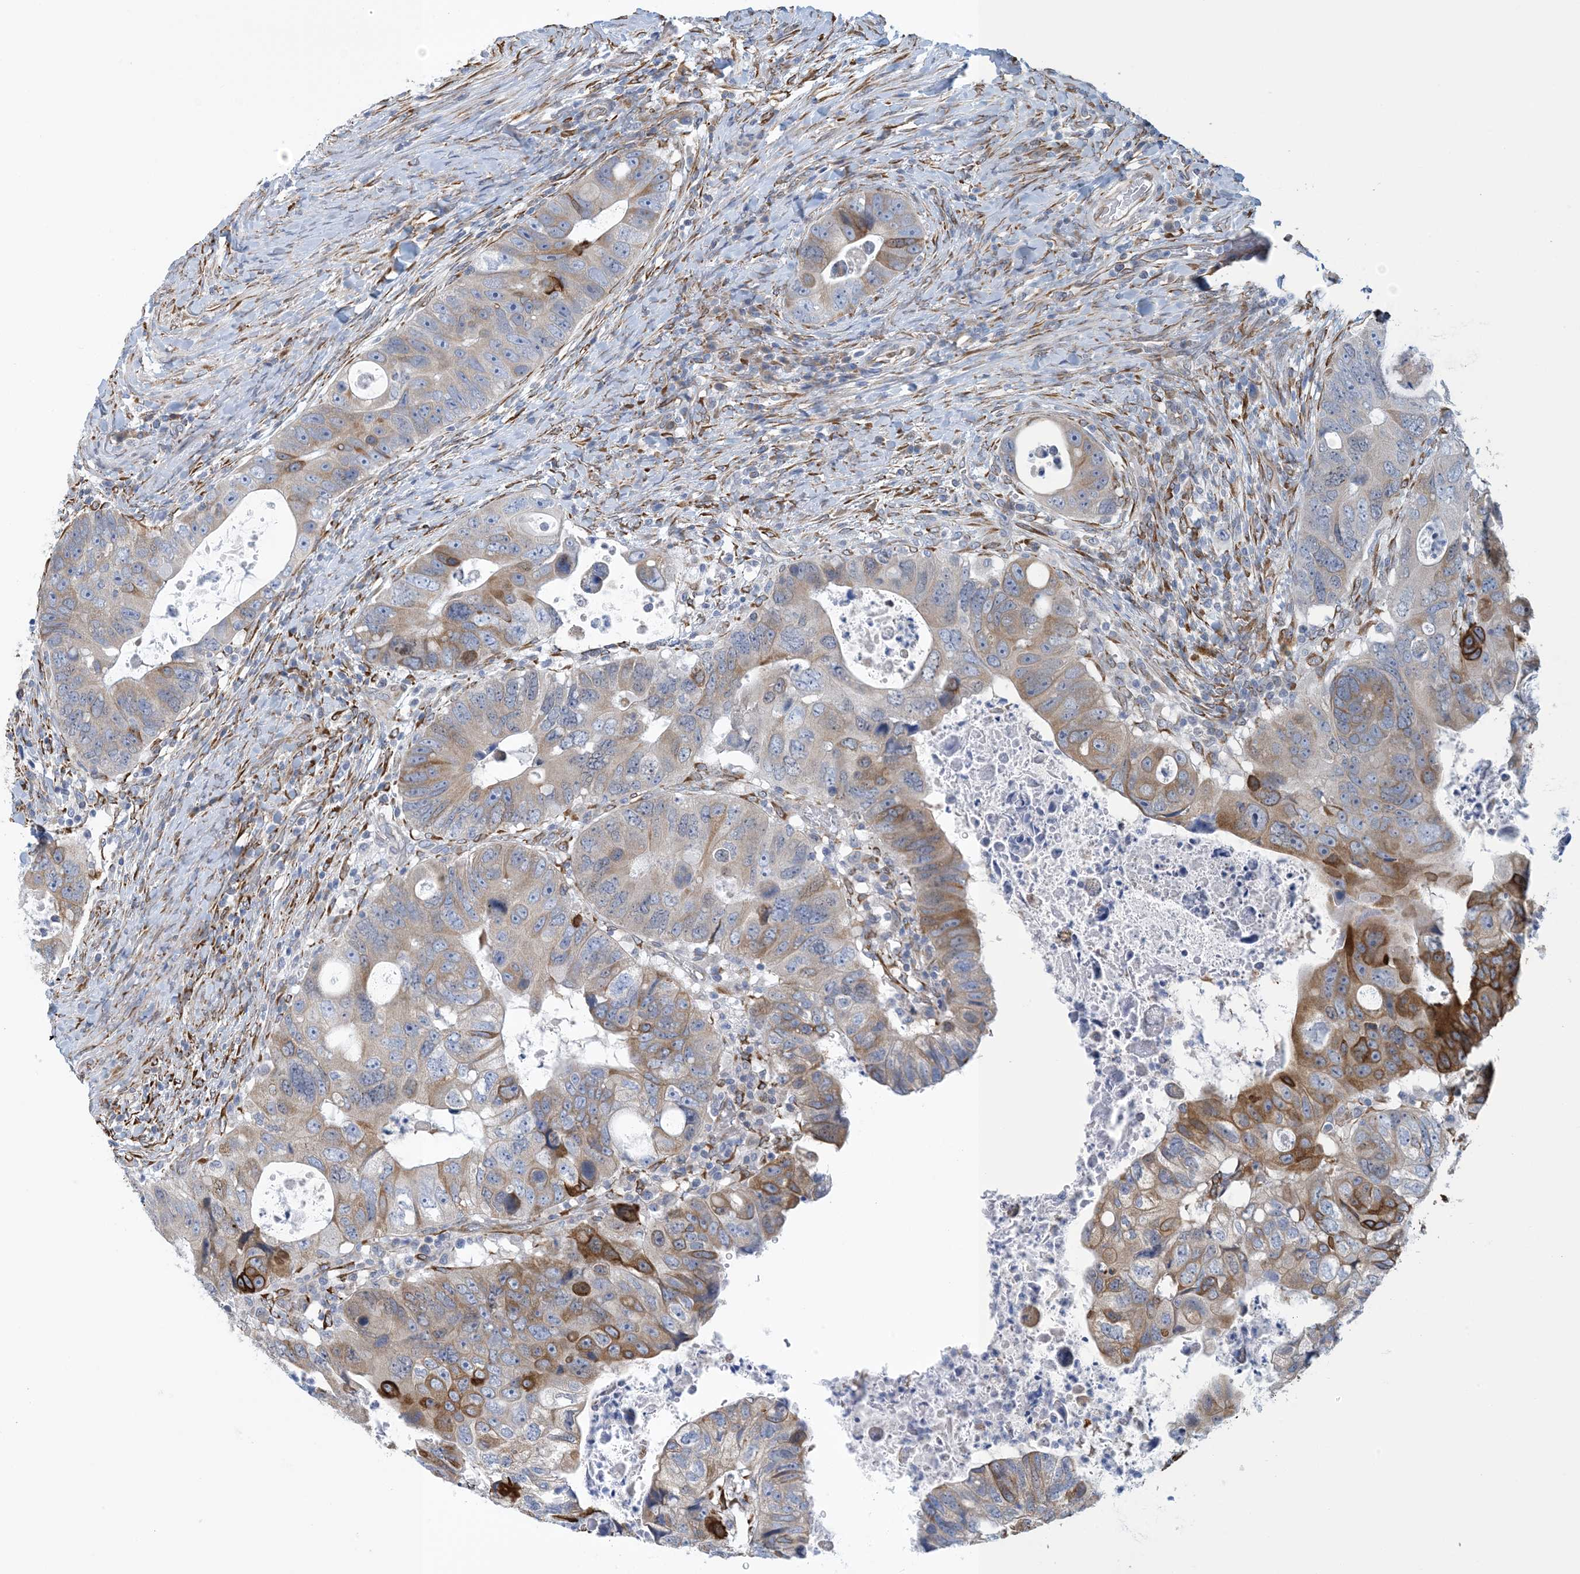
{"staining": {"intensity": "moderate", "quantity": "<25%", "location": "cytoplasmic/membranous"}, "tissue": "colorectal cancer", "cell_type": "Tumor cells", "image_type": "cancer", "snomed": [{"axis": "morphology", "description": "Adenocarcinoma, NOS"}, {"axis": "topography", "description": "Rectum"}], "caption": "Colorectal cancer tissue shows moderate cytoplasmic/membranous positivity in approximately <25% of tumor cells The staining is performed using DAB brown chromogen to label protein expression. The nuclei are counter-stained blue using hematoxylin.", "gene": "CCDC14", "patient": {"sex": "male", "age": 59}}